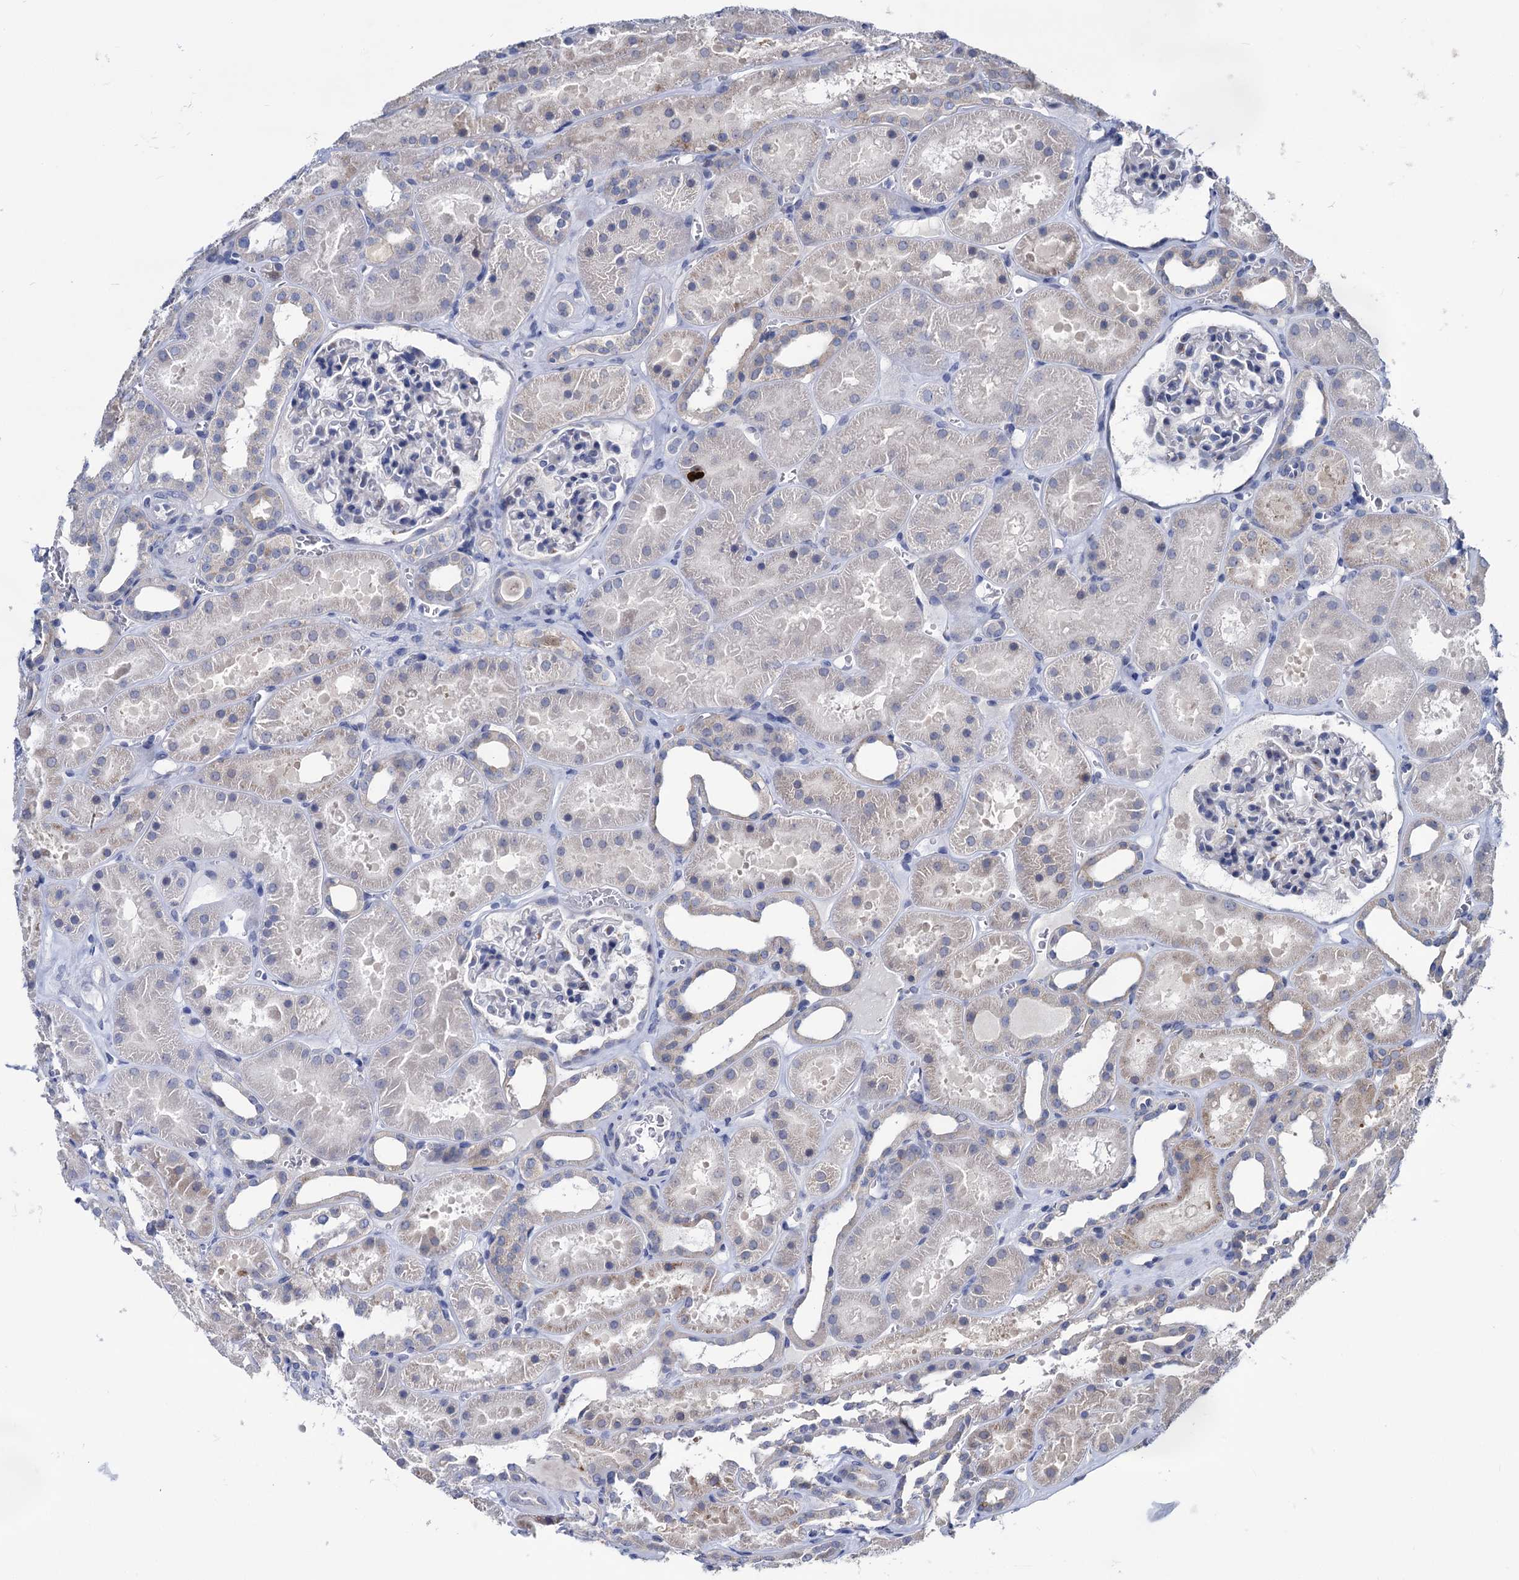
{"staining": {"intensity": "negative", "quantity": "none", "location": "none"}, "tissue": "kidney", "cell_type": "Cells in glomeruli", "image_type": "normal", "snomed": [{"axis": "morphology", "description": "Normal tissue, NOS"}, {"axis": "topography", "description": "Kidney"}], "caption": "Unremarkable kidney was stained to show a protein in brown. There is no significant expression in cells in glomeruli. Brightfield microscopy of immunohistochemistry stained with DAB (brown) and hematoxylin (blue), captured at high magnification.", "gene": "SMAGP", "patient": {"sex": "female", "age": 41}}